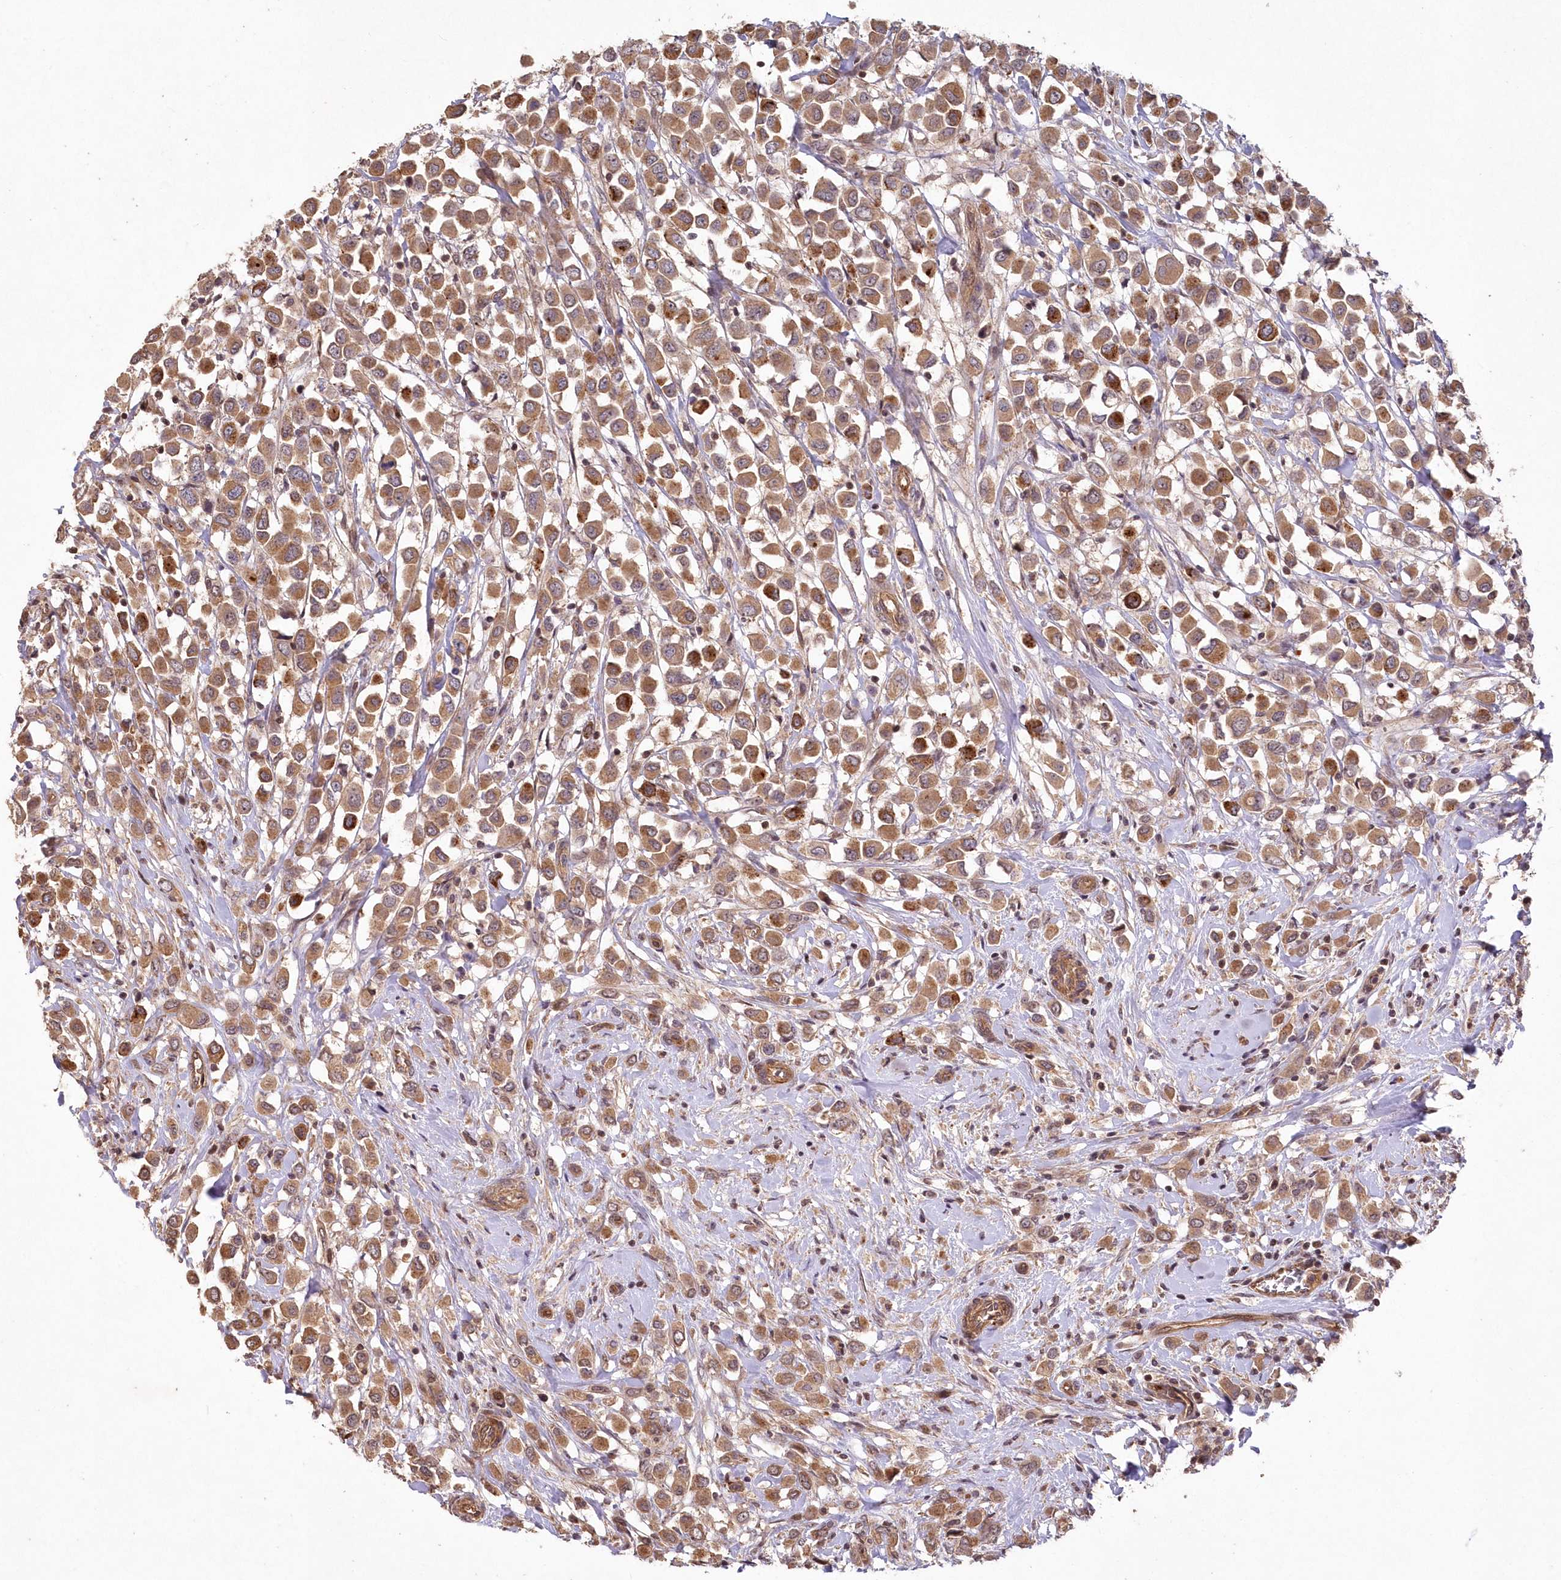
{"staining": {"intensity": "moderate", "quantity": ">75%", "location": "cytoplasmic/membranous"}, "tissue": "breast cancer", "cell_type": "Tumor cells", "image_type": "cancer", "snomed": [{"axis": "morphology", "description": "Duct carcinoma"}, {"axis": "topography", "description": "Breast"}], "caption": "Immunohistochemical staining of human breast cancer (infiltrating ductal carcinoma) exhibits moderate cytoplasmic/membranous protein positivity in approximately >75% of tumor cells. The staining was performed using DAB (3,3'-diaminobenzidine), with brown indicating positive protein expression. Nuclei are stained blue with hematoxylin.", "gene": "HYCC2", "patient": {"sex": "female", "age": 61}}